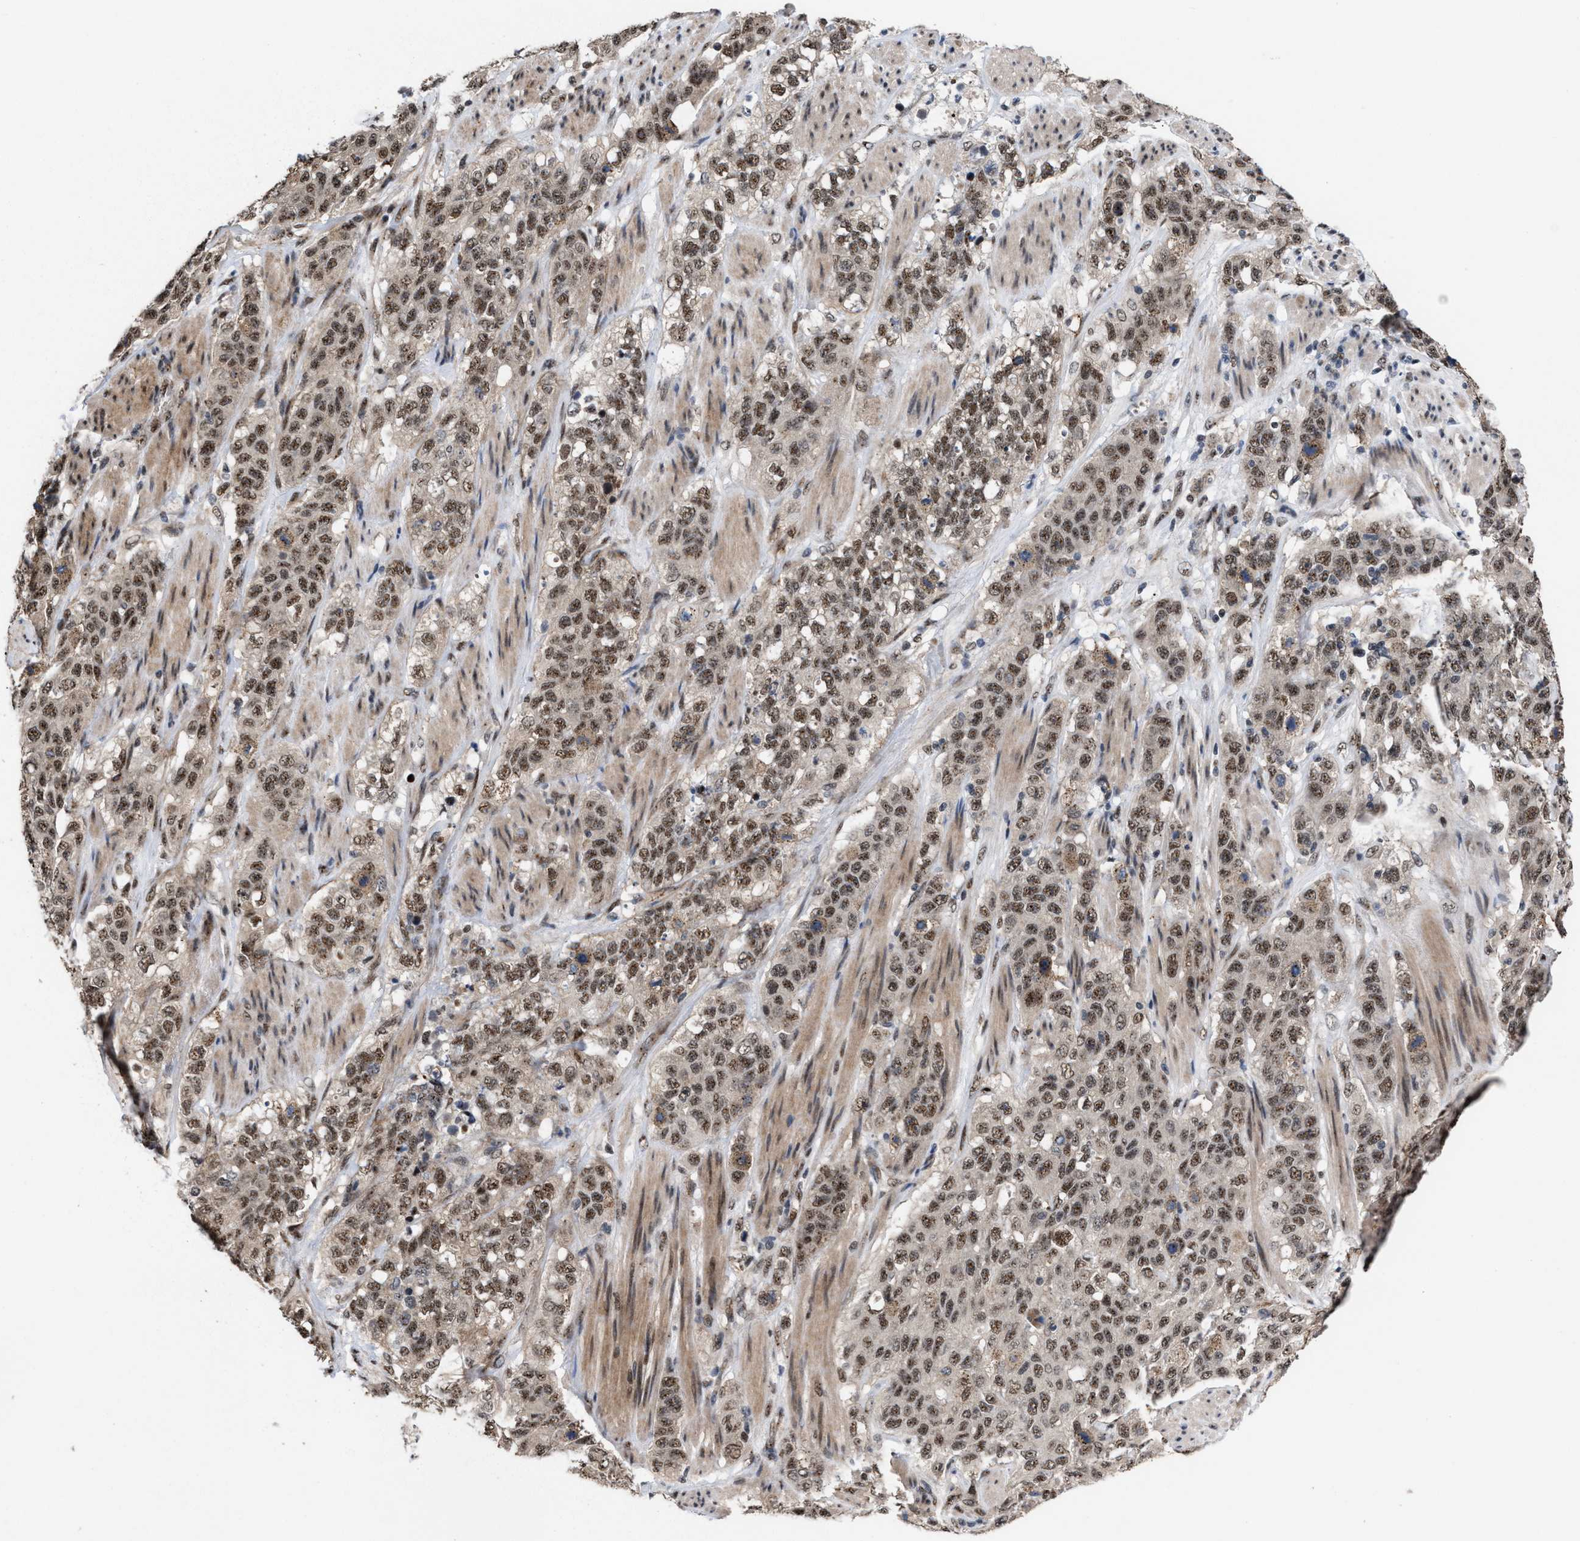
{"staining": {"intensity": "moderate", "quantity": ">75%", "location": "nuclear"}, "tissue": "stomach cancer", "cell_type": "Tumor cells", "image_type": "cancer", "snomed": [{"axis": "morphology", "description": "Adenocarcinoma, NOS"}, {"axis": "topography", "description": "Stomach"}], "caption": "A brown stain shows moderate nuclear staining of a protein in adenocarcinoma (stomach) tumor cells. (IHC, brightfield microscopy, high magnification).", "gene": "EIF4A3", "patient": {"sex": "male", "age": 48}}